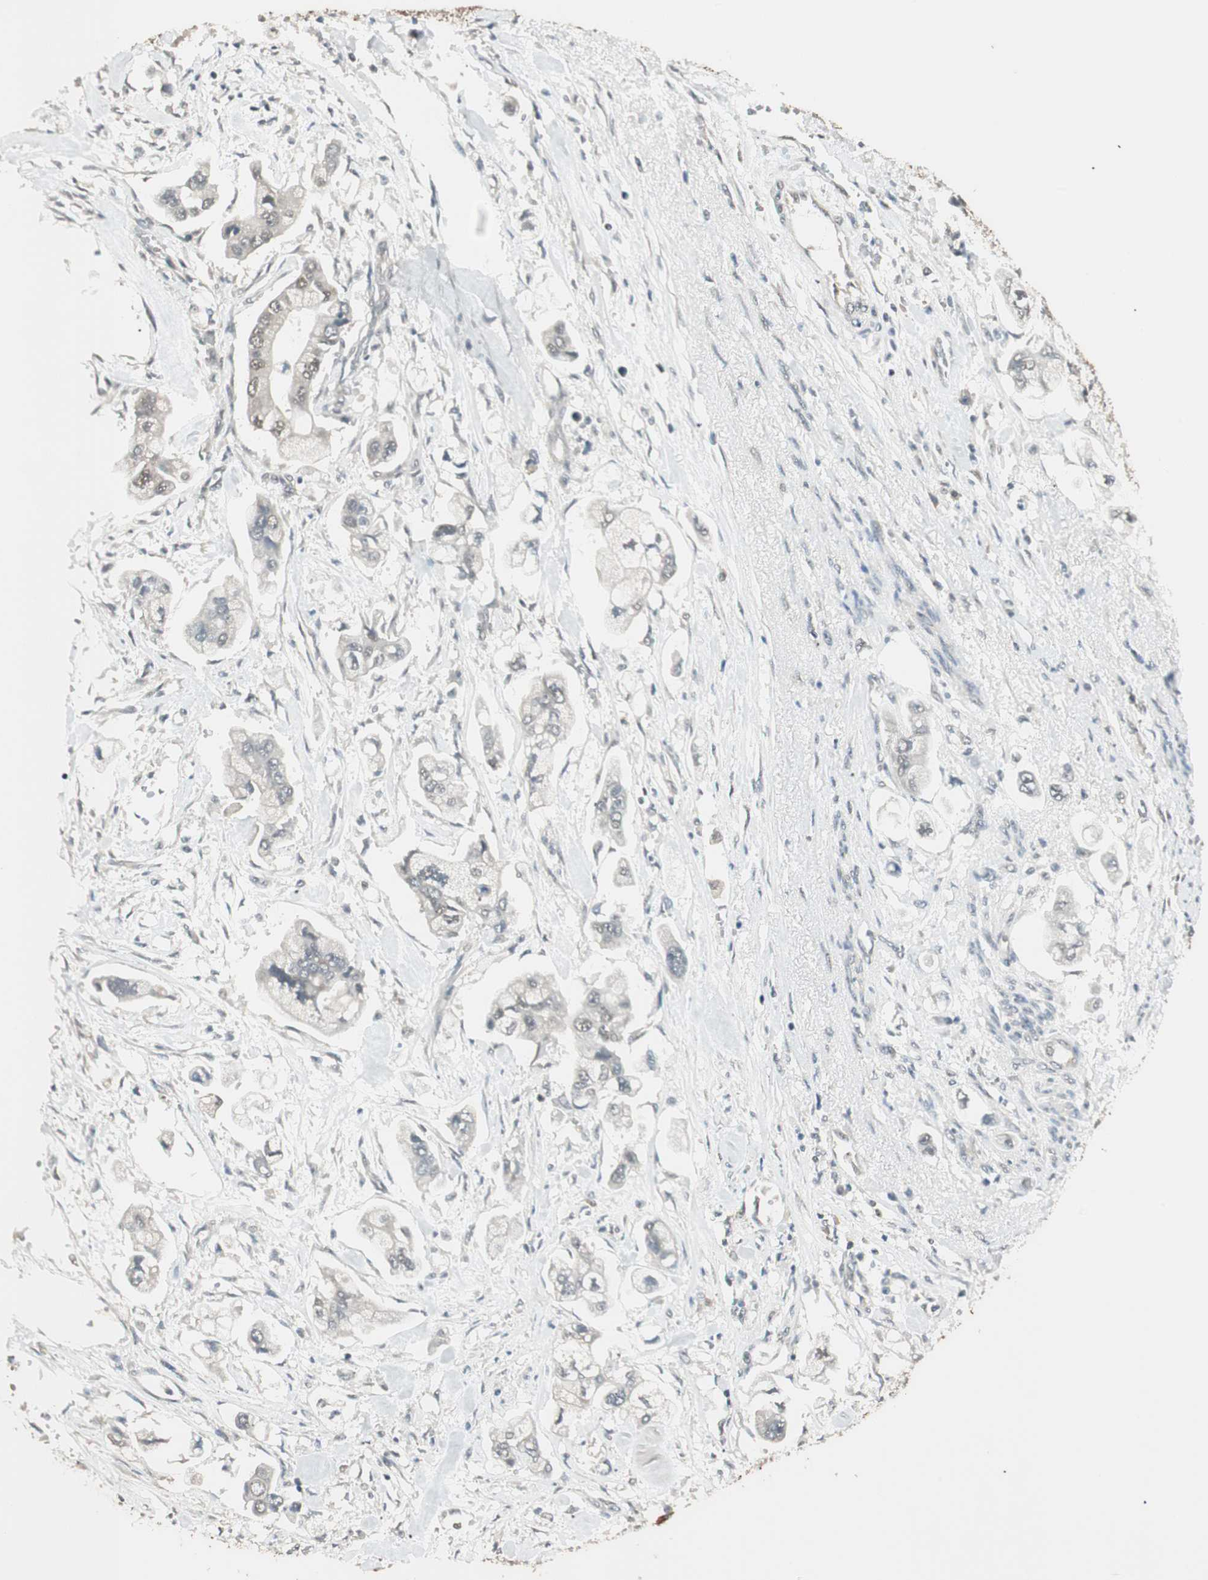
{"staining": {"intensity": "weak", "quantity": "<25%", "location": "nuclear"}, "tissue": "stomach cancer", "cell_type": "Tumor cells", "image_type": "cancer", "snomed": [{"axis": "morphology", "description": "Adenocarcinoma, NOS"}, {"axis": "topography", "description": "Stomach"}], "caption": "This image is of adenocarcinoma (stomach) stained with IHC to label a protein in brown with the nuclei are counter-stained blue. There is no positivity in tumor cells.", "gene": "USP5", "patient": {"sex": "male", "age": 62}}